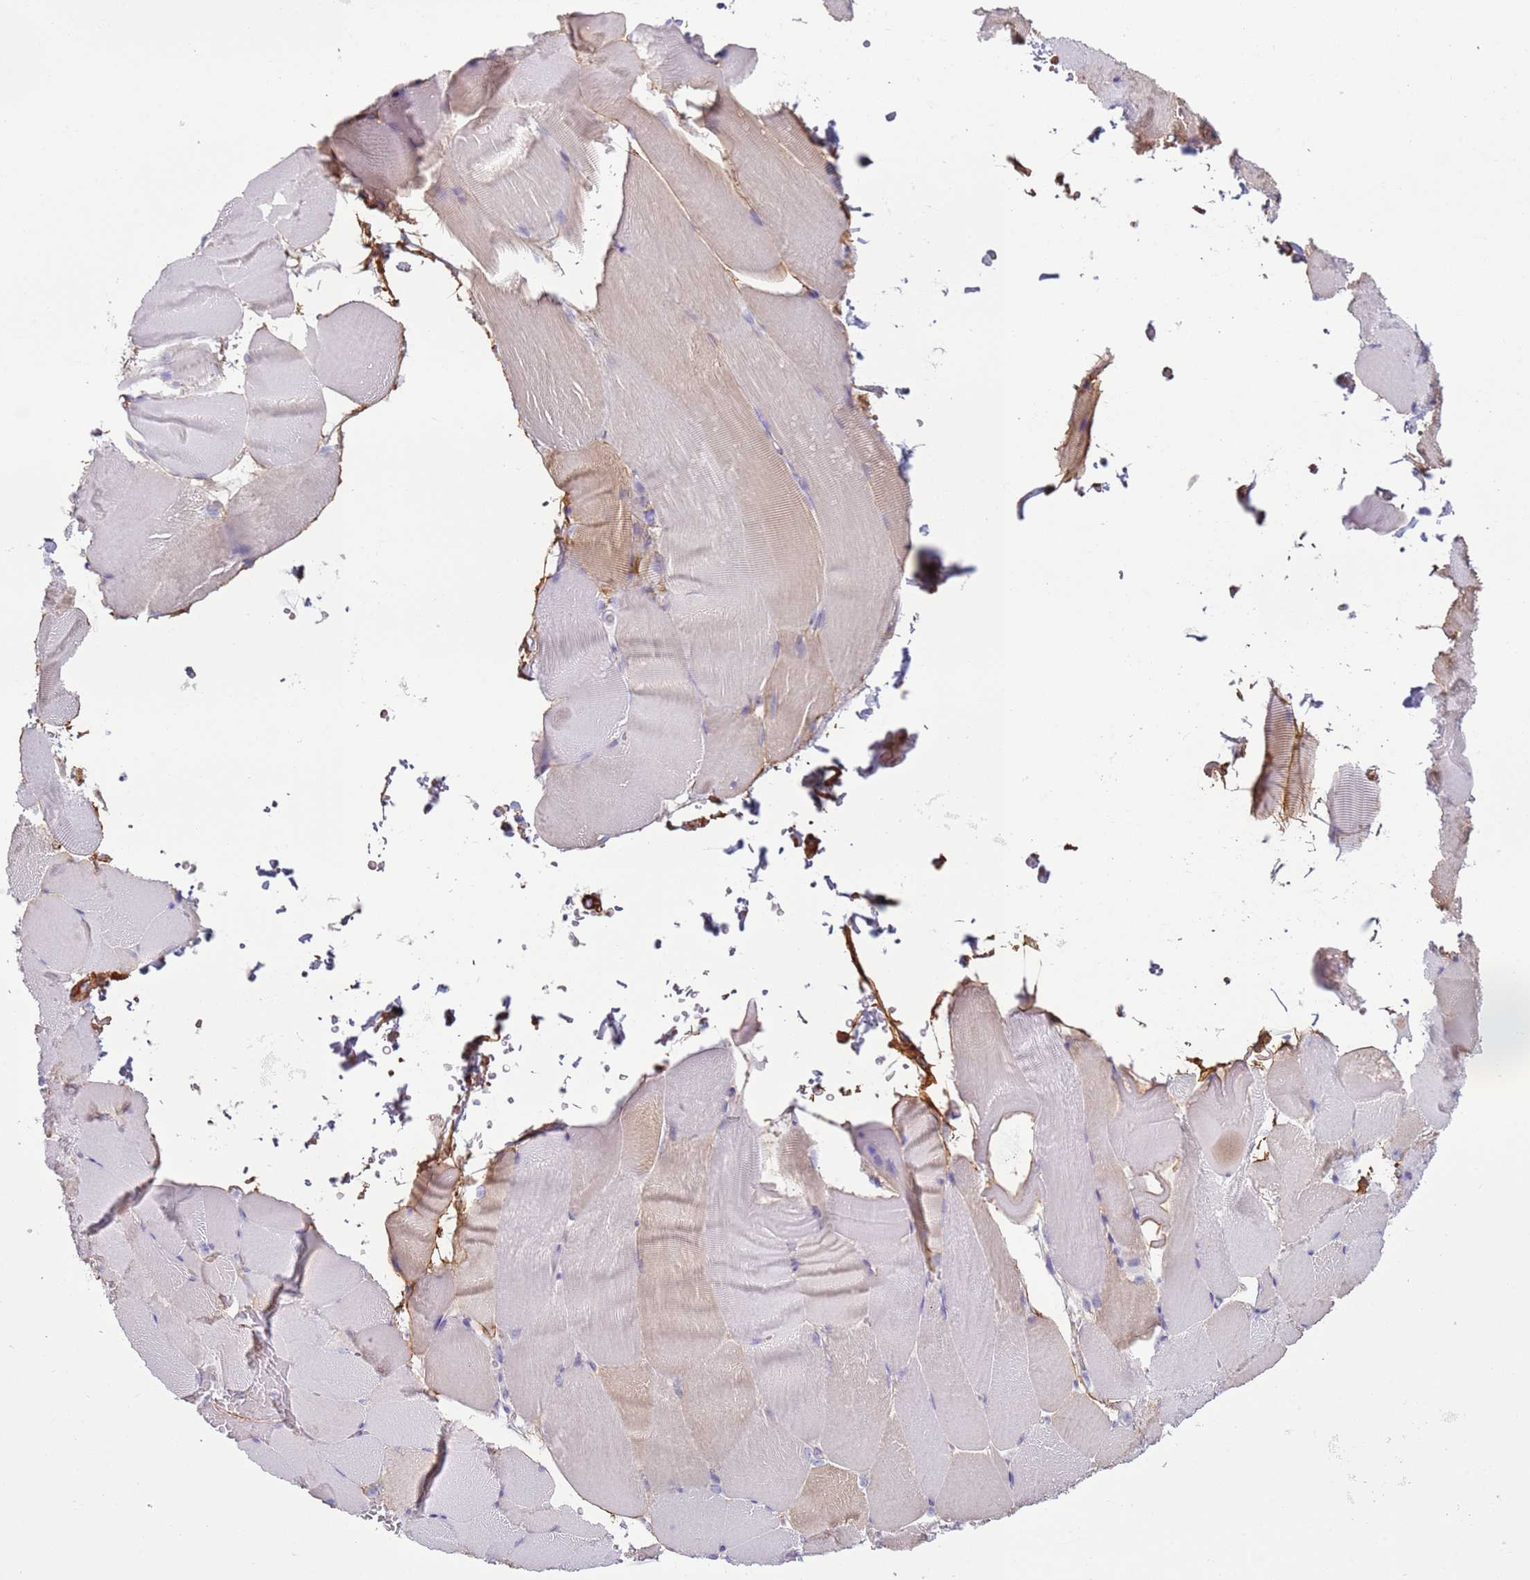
{"staining": {"intensity": "weak", "quantity": "25%-75%", "location": "cytoplasmic/membranous"}, "tissue": "skeletal muscle", "cell_type": "Myocytes", "image_type": "normal", "snomed": [{"axis": "morphology", "description": "Normal tissue, NOS"}, {"axis": "topography", "description": "Skeletal muscle"}, {"axis": "topography", "description": "Parathyroid gland"}], "caption": "A brown stain shows weak cytoplasmic/membranous positivity of a protein in myocytes of unremarkable skeletal muscle. (DAB (3,3'-diaminobenzidine) IHC, brown staining for protein, blue staining for nuclei).", "gene": "OAF", "patient": {"sex": "female", "age": 37}}